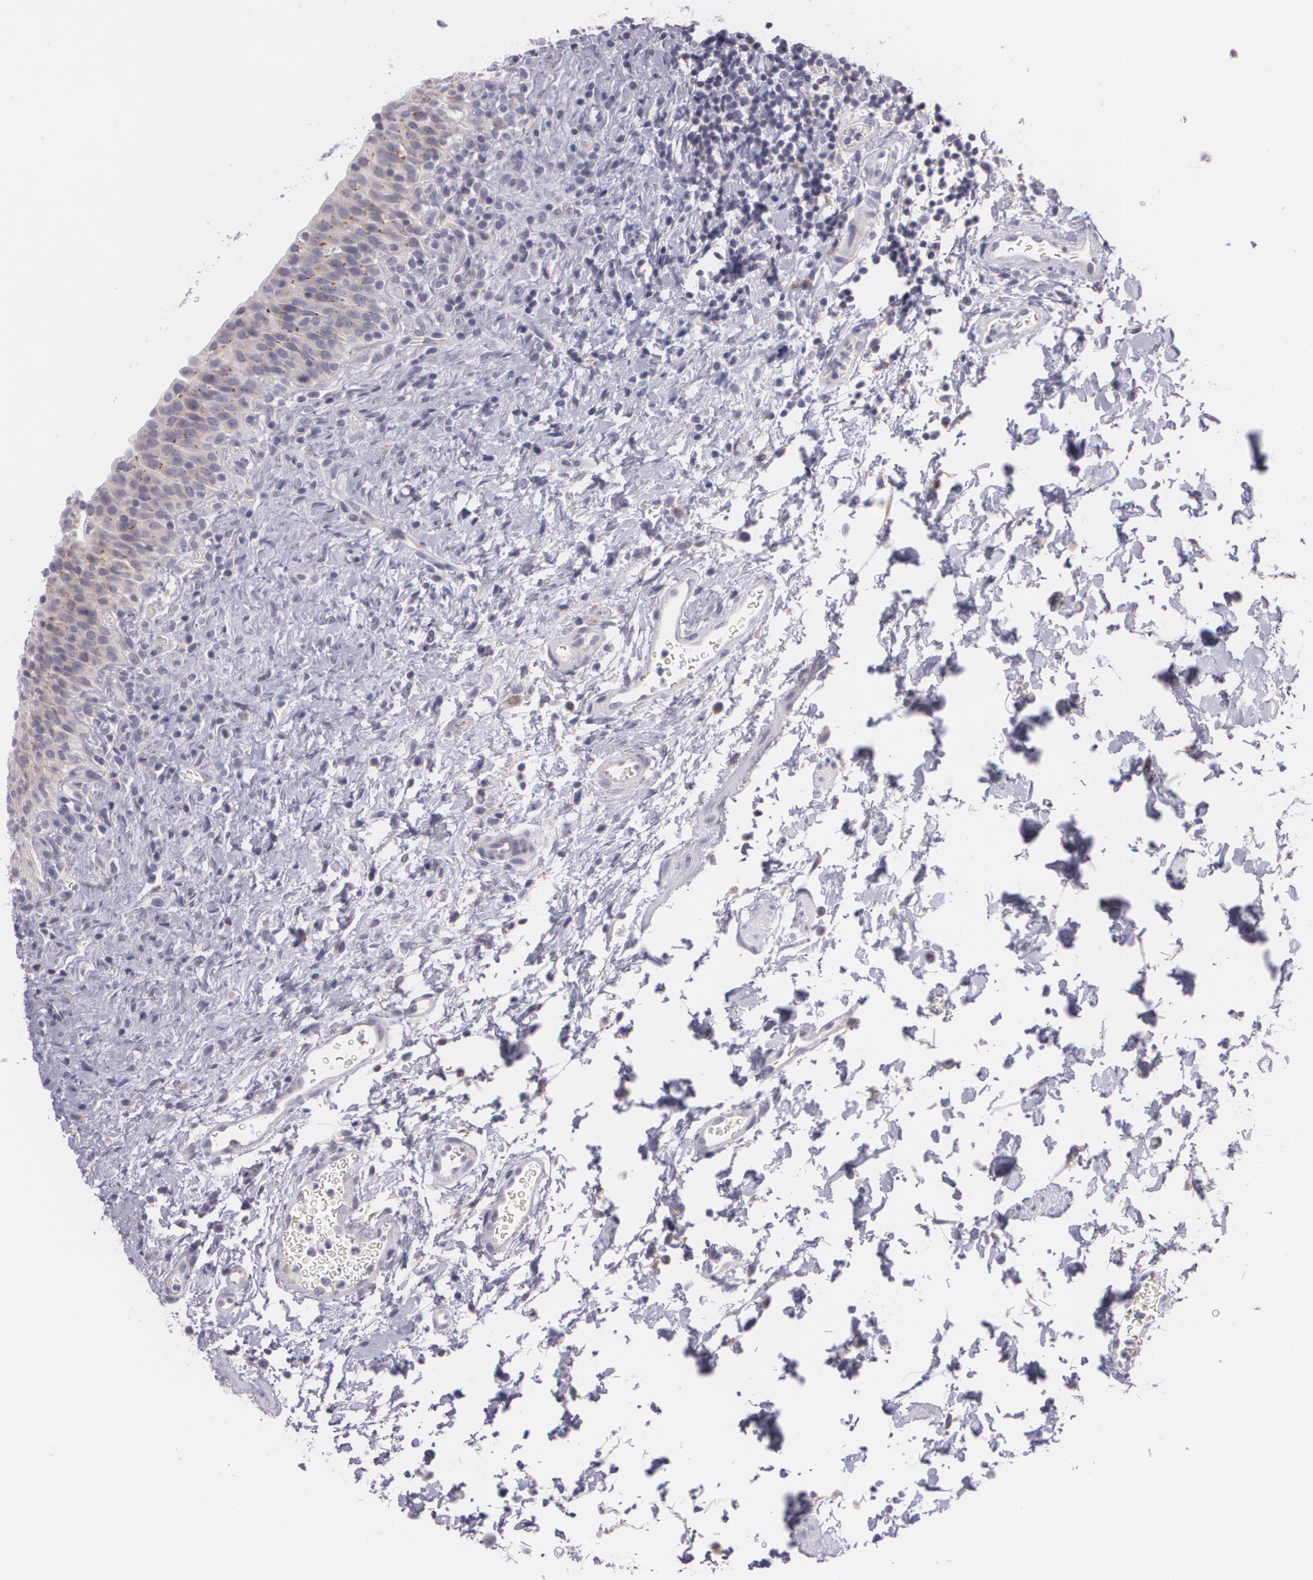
{"staining": {"intensity": "weak", "quantity": "25%-75%", "location": "cytoplasmic/membranous"}, "tissue": "urinary bladder", "cell_type": "Urothelial cells", "image_type": "normal", "snomed": [{"axis": "morphology", "description": "Normal tissue, NOS"}, {"axis": "topography", "description": "Urinary bladder"}], "caption": "DAB immunohistochemical staining of unremarkable human urinary bladder displays weak cytoplasmic/membranous protein expression in approximately 25%-75% of urothelial cells.", "gene": "CILK1", "patient": {"sex": "male", "age": 51}}